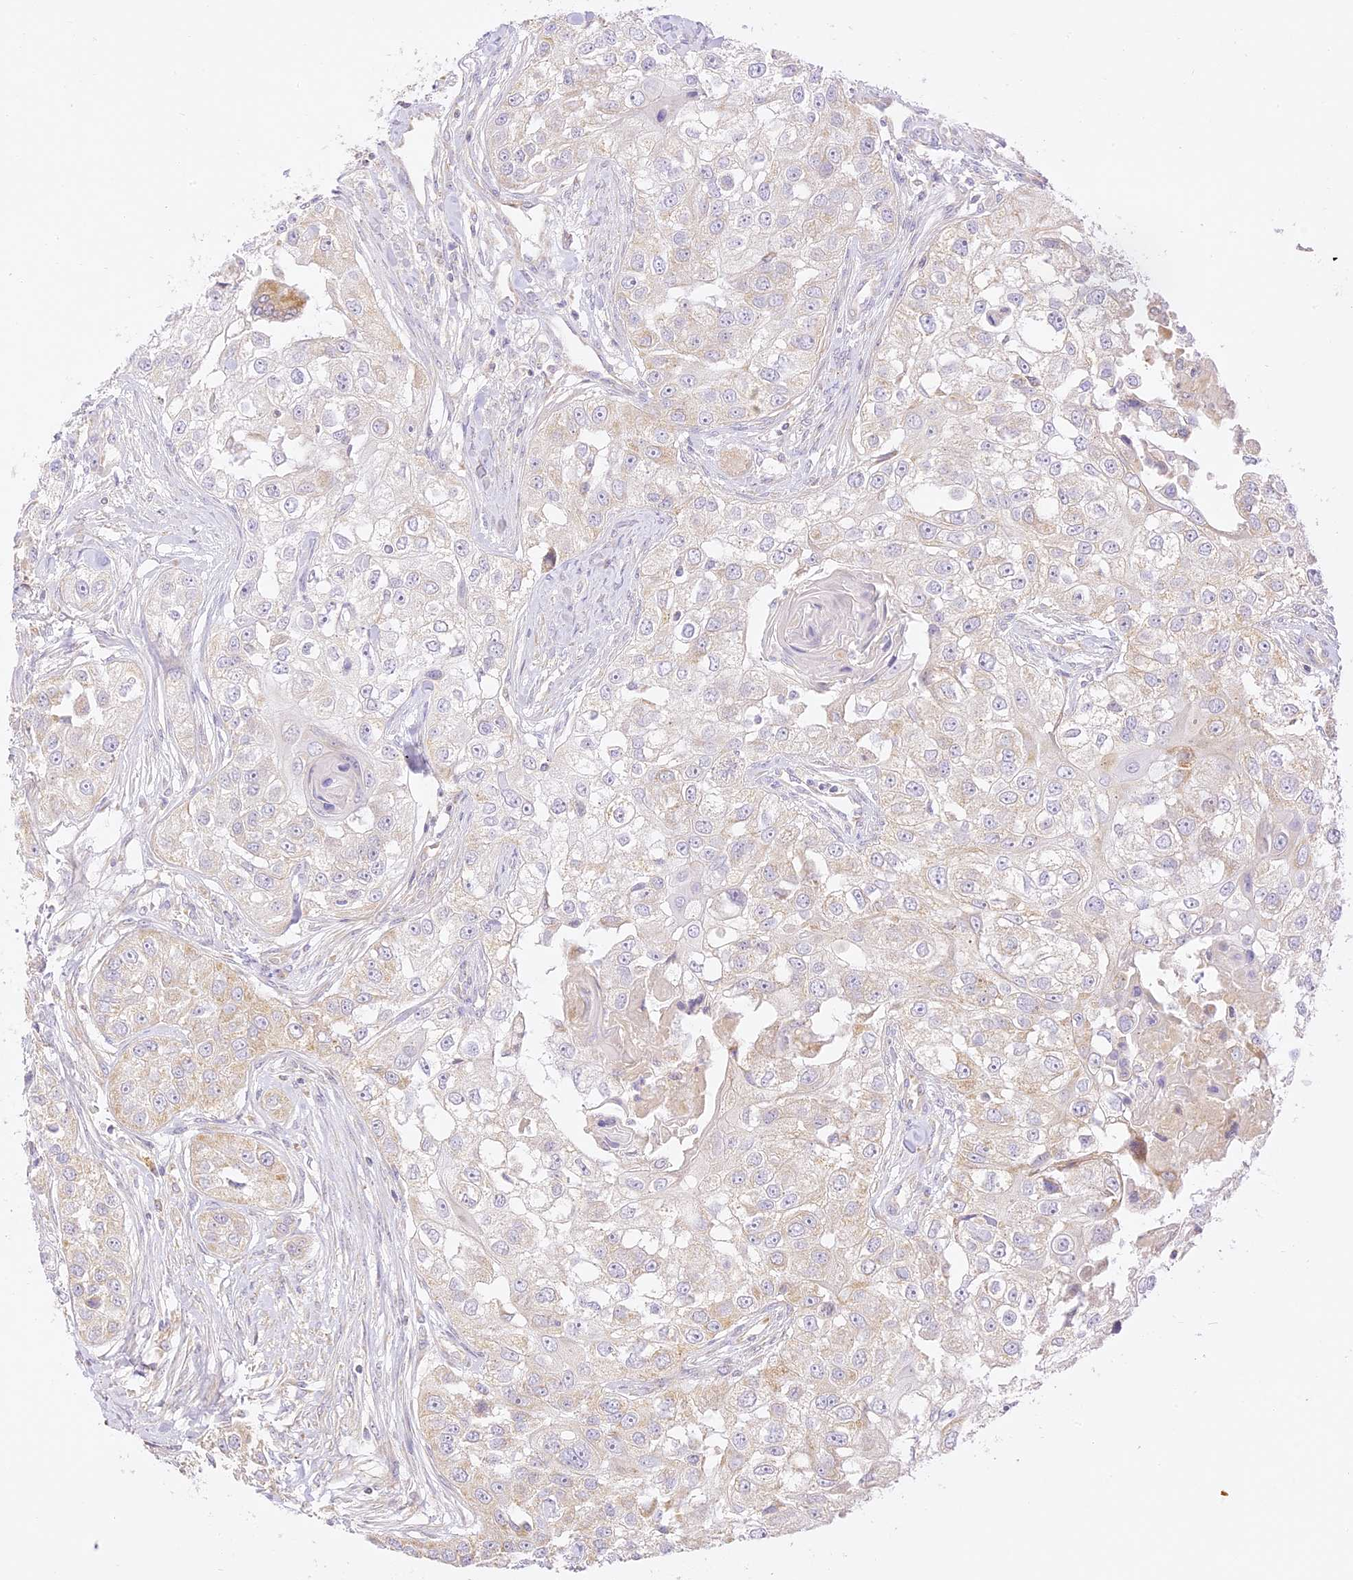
{"staining": {"intensity": "weak", "quantity": "<25%", "location": "cytoplasmic/membranous"}, "tissue": "head and neck cancer", "cell_type": "Tumor cells", "image_type": "cancer", "snomed": [{"axis": "morphology", "description": "Normal tissue, NOS"}, {"axis": "morphology", "description": "Squamous cell carcinoma, NOS"}, {"axis": "topography", "description": "Skeletal muscle"}, {"axis": "topography", "description": "Head-Neck"}], "caption": "An immunohistochemistry image of head and neck squamous cell carcinoma is shown. There is no staining in tumor cells of head and neck squamous cell carcinoma.", "gene": "LRRC15", "patient": {"sex": "male", "age": 51}}